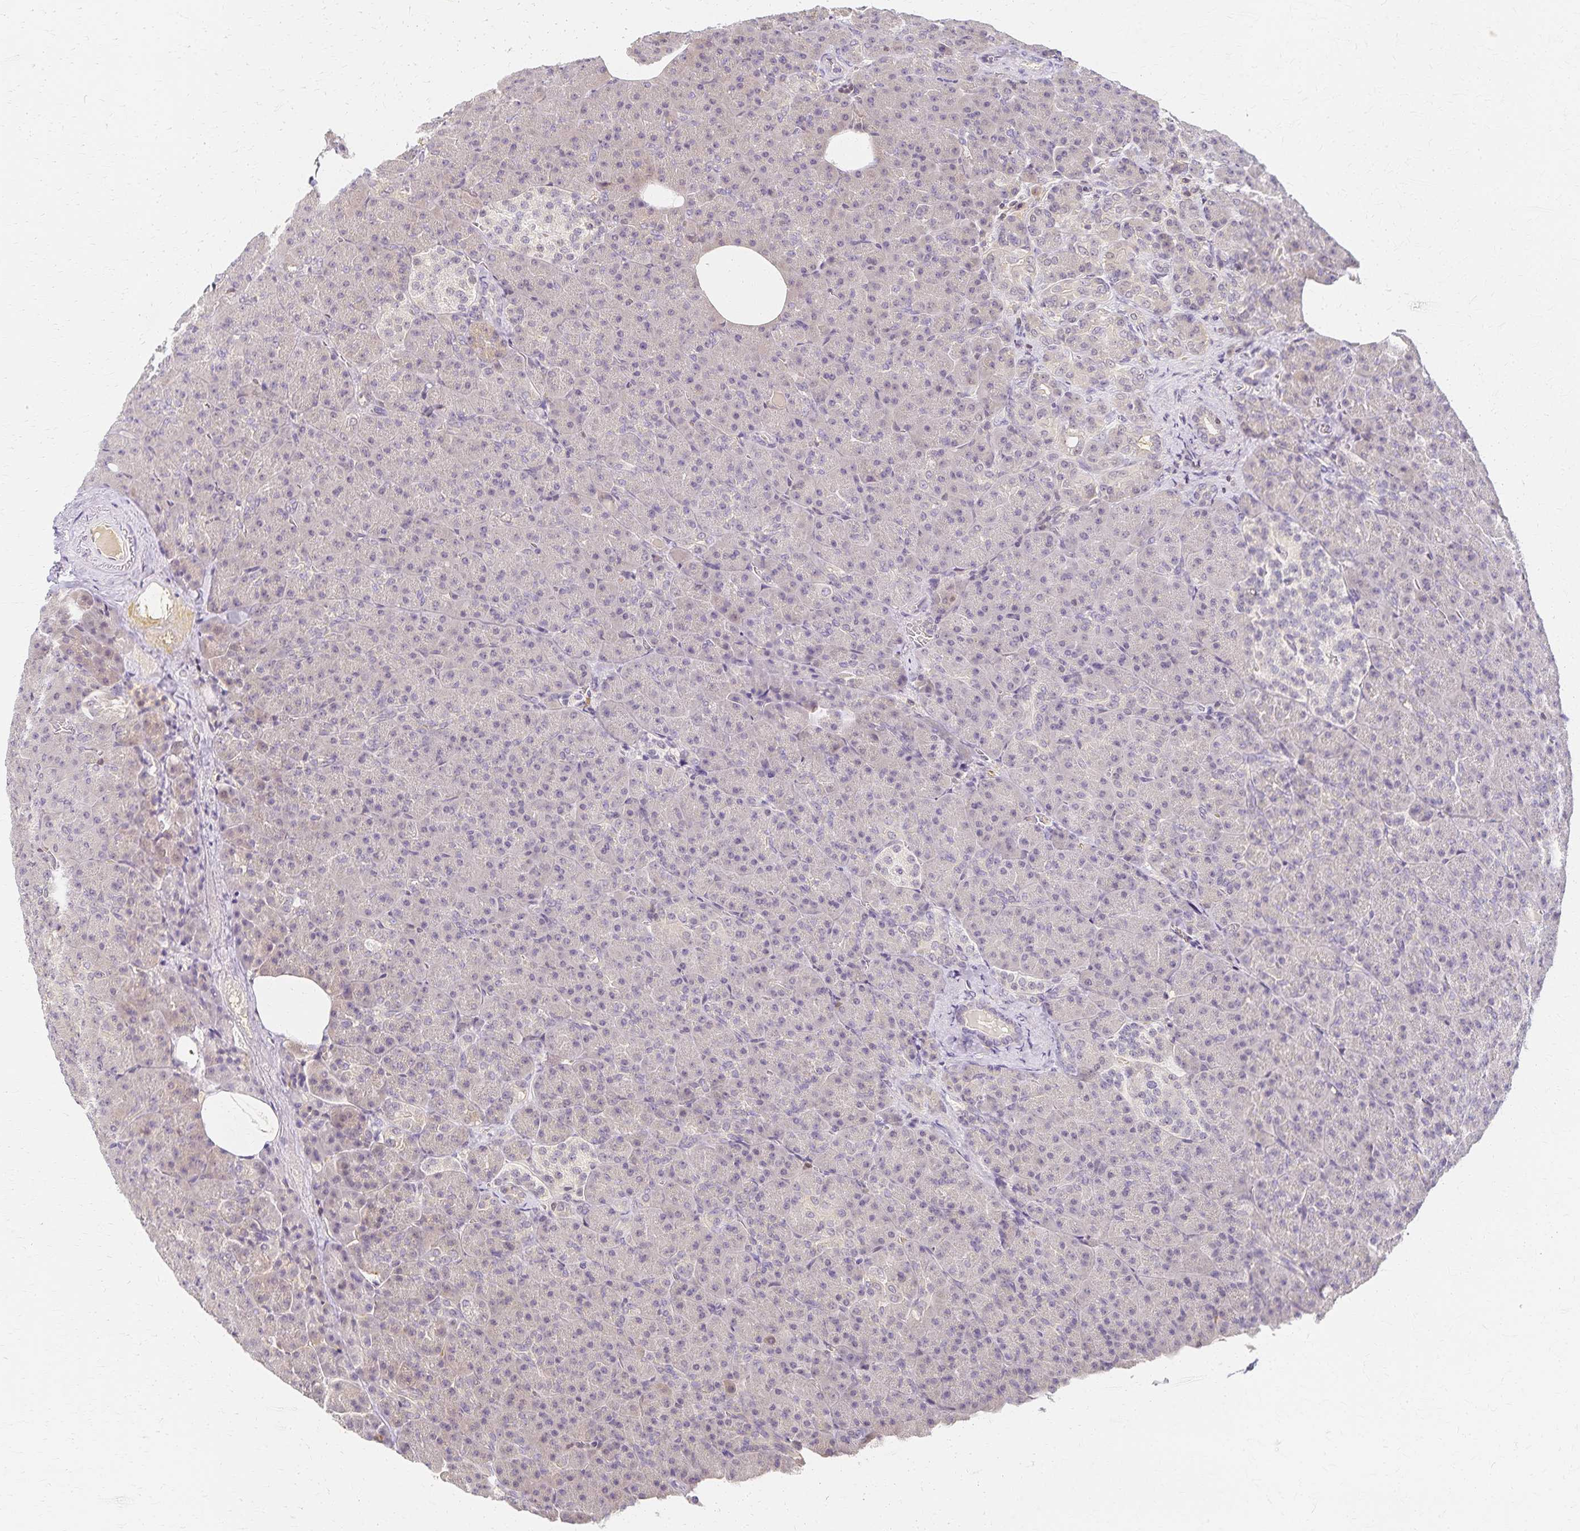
{"staining": {"intensity": "weak", "quantity": "<25%", "location": "cytoplasmic/membranous"}, "tissue": "pancreas", "cell_type": "Exocrine glandular cells", "image_type": "normal", "snomed": [{"axis": "morphology", "description": "Normal tissue, NOS"}, {"axis": "topography", "description": "Pancreas"}], "caption": "Immunohistochemistry (IHC) of unremarkable human pancreas exhibits no positivity in exocrine glandular cells.", "gene": "AZGP1", "patient": {"sex": "female", "age": 74}}